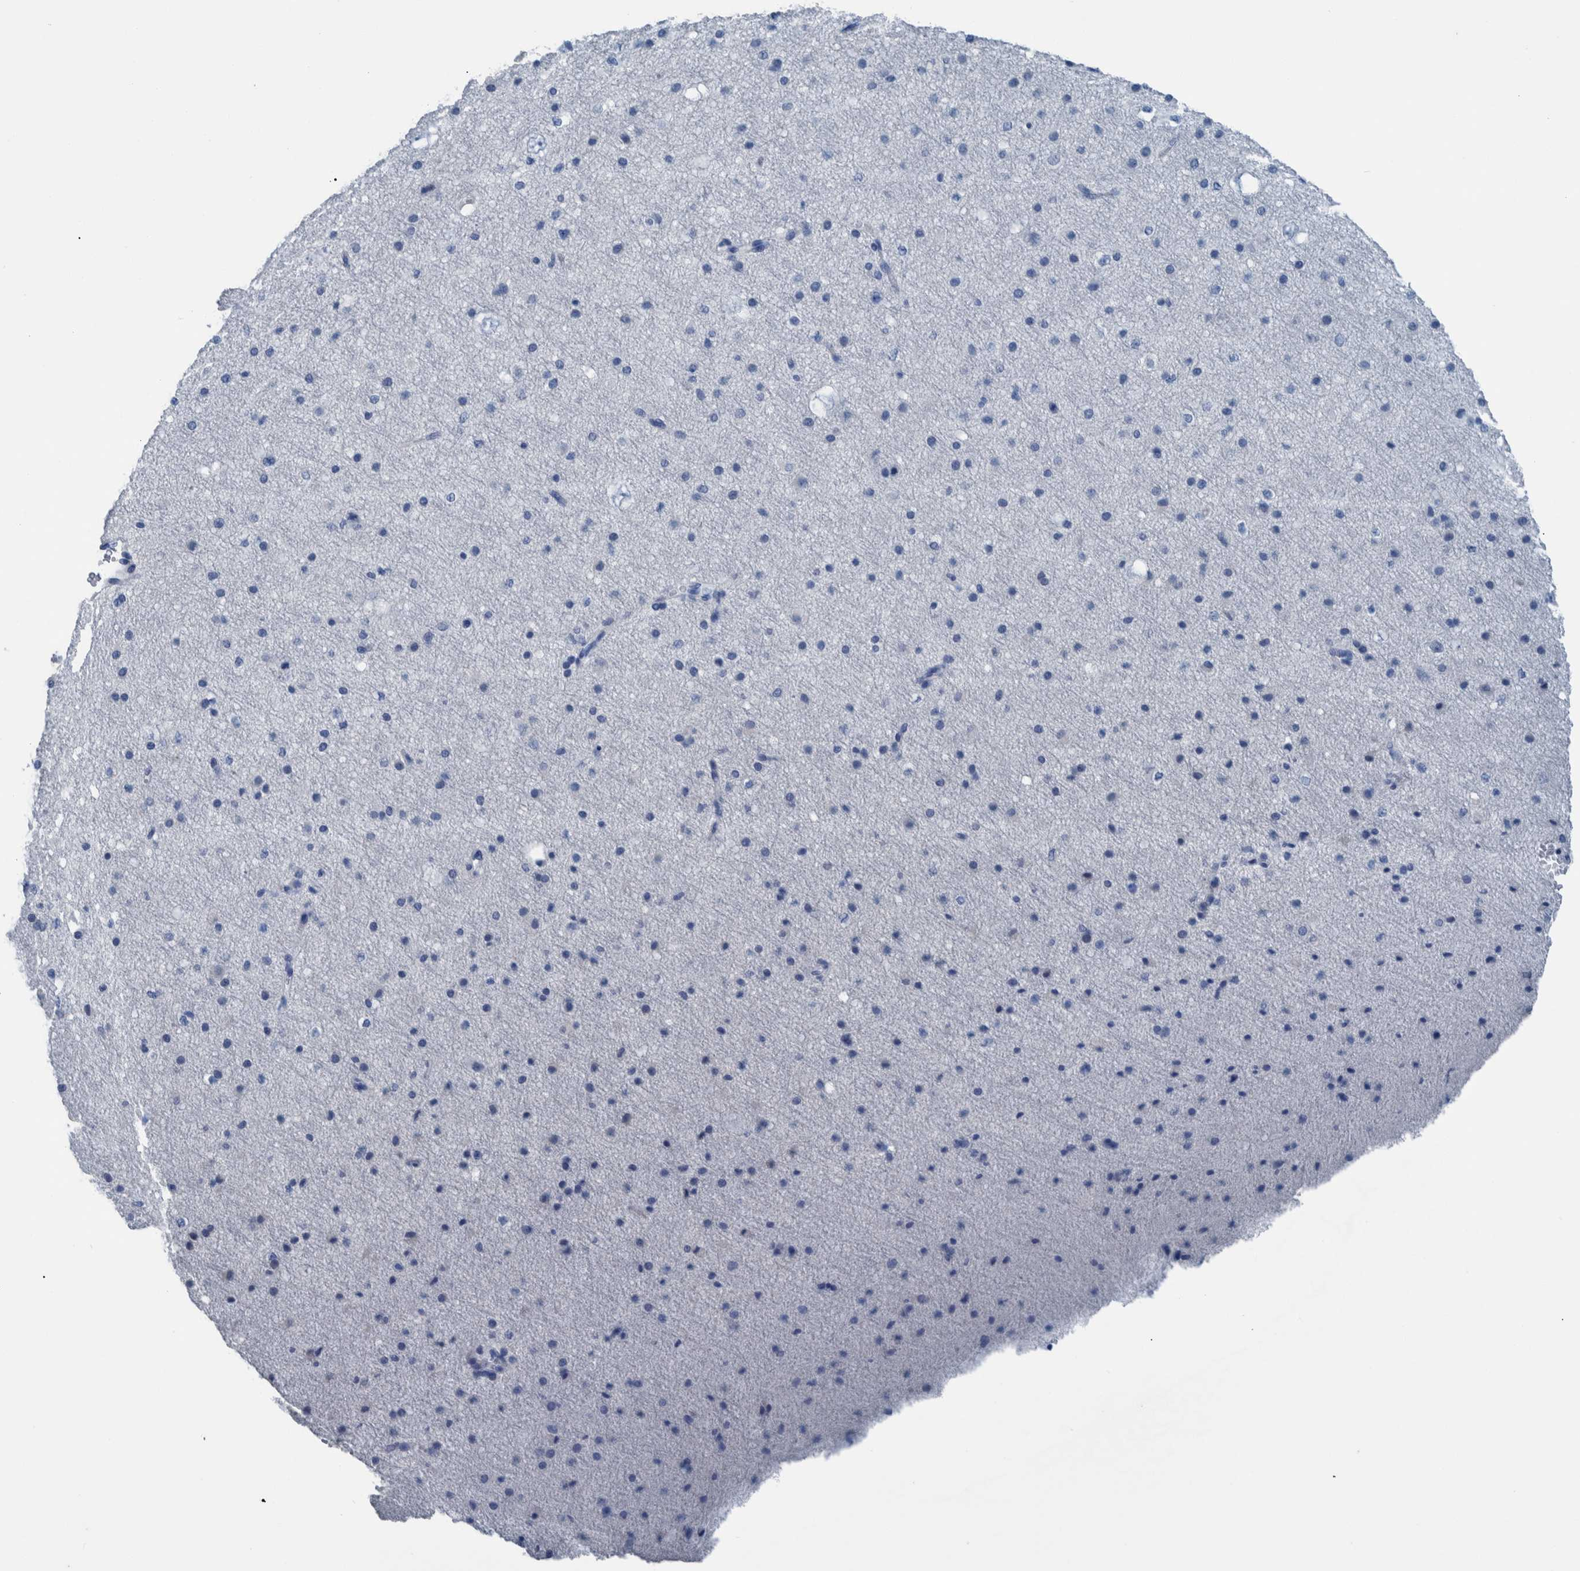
{"staining": {"intensity": "negative", "quantity": "none", "location": "none"}, "tissue": "cerebral cortex", "cell_type": "Endothelial cells", "image_type": "normal", "snomed": [{"axis": "morphology", "description": "Normal tissue, NOS"}, {"axis": "morphology", "description": "Developmental malformation"}, {"axis": "topography", "description": "Cerebral cortex"}], "caption": "IHC histopathology image of unremarkable human cerebral cortex stained for a protein (brown), which shows no expression in endothelial cells.", "gene": "IDO1", "patient": {"sex": "female", "age": 30}}